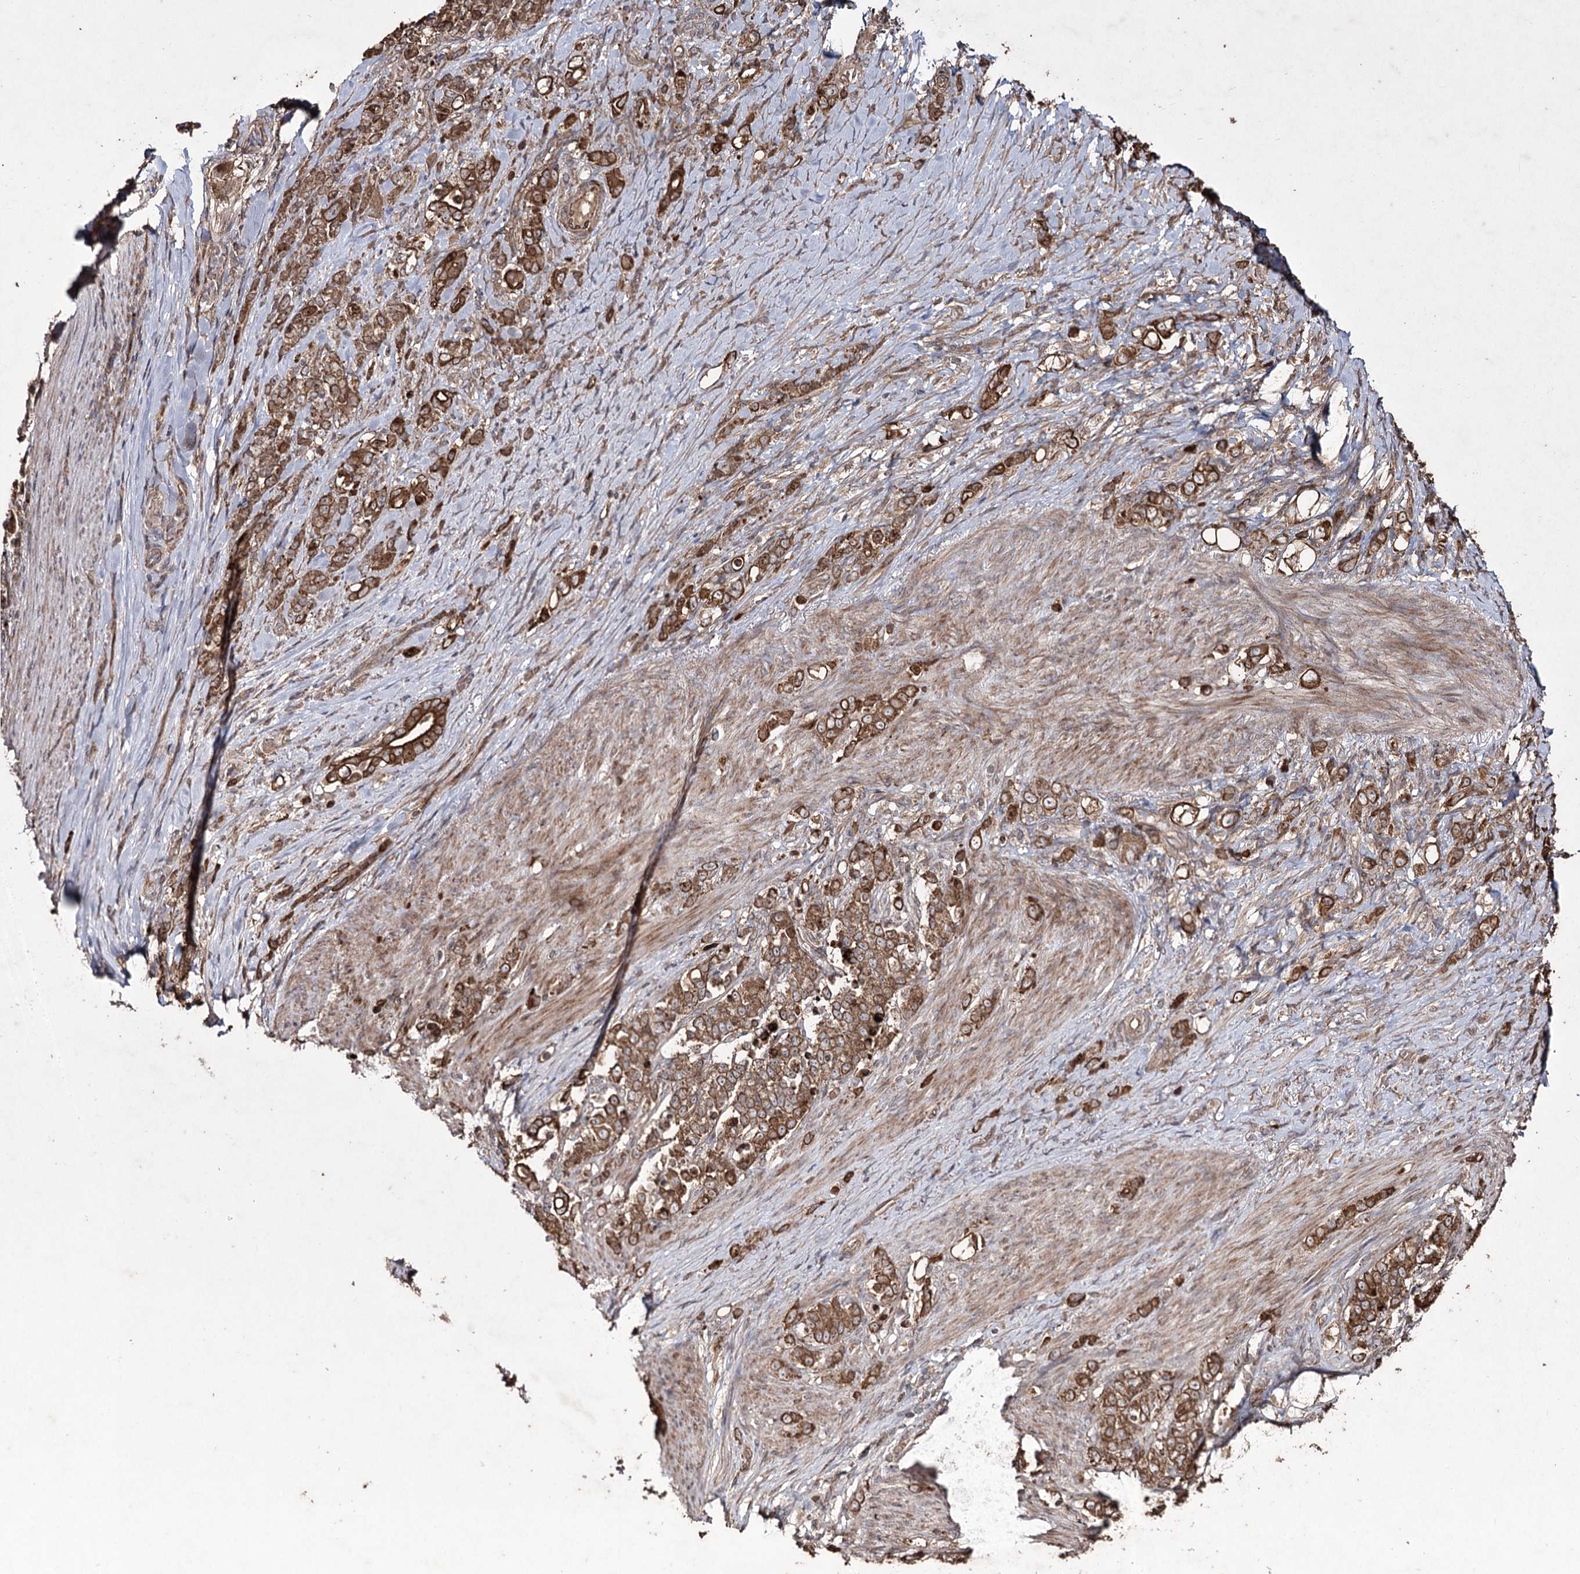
{"staining": {"intensity": "strong", "quantity": ">75%", "location": "cytoplasmic/membranous"}, "tissue": "stomach cancer", "cell_type": "Tumor cells", "image_type": "cancer", "snomed": [{"axis": "morphology", "description": "Adenocarcinoma, NOS"}, {"axis": "topography", "description": "Stomach"}], "caption": "A photomicrograph showing strong cytoplasmic/membranous expression in about >75% of tumor cells in stomach adenocarcinoma, as visualized by brown immunohistochemical staining.", "gene": "PRC1", "patient": {"sex": "female", "age": 79}}